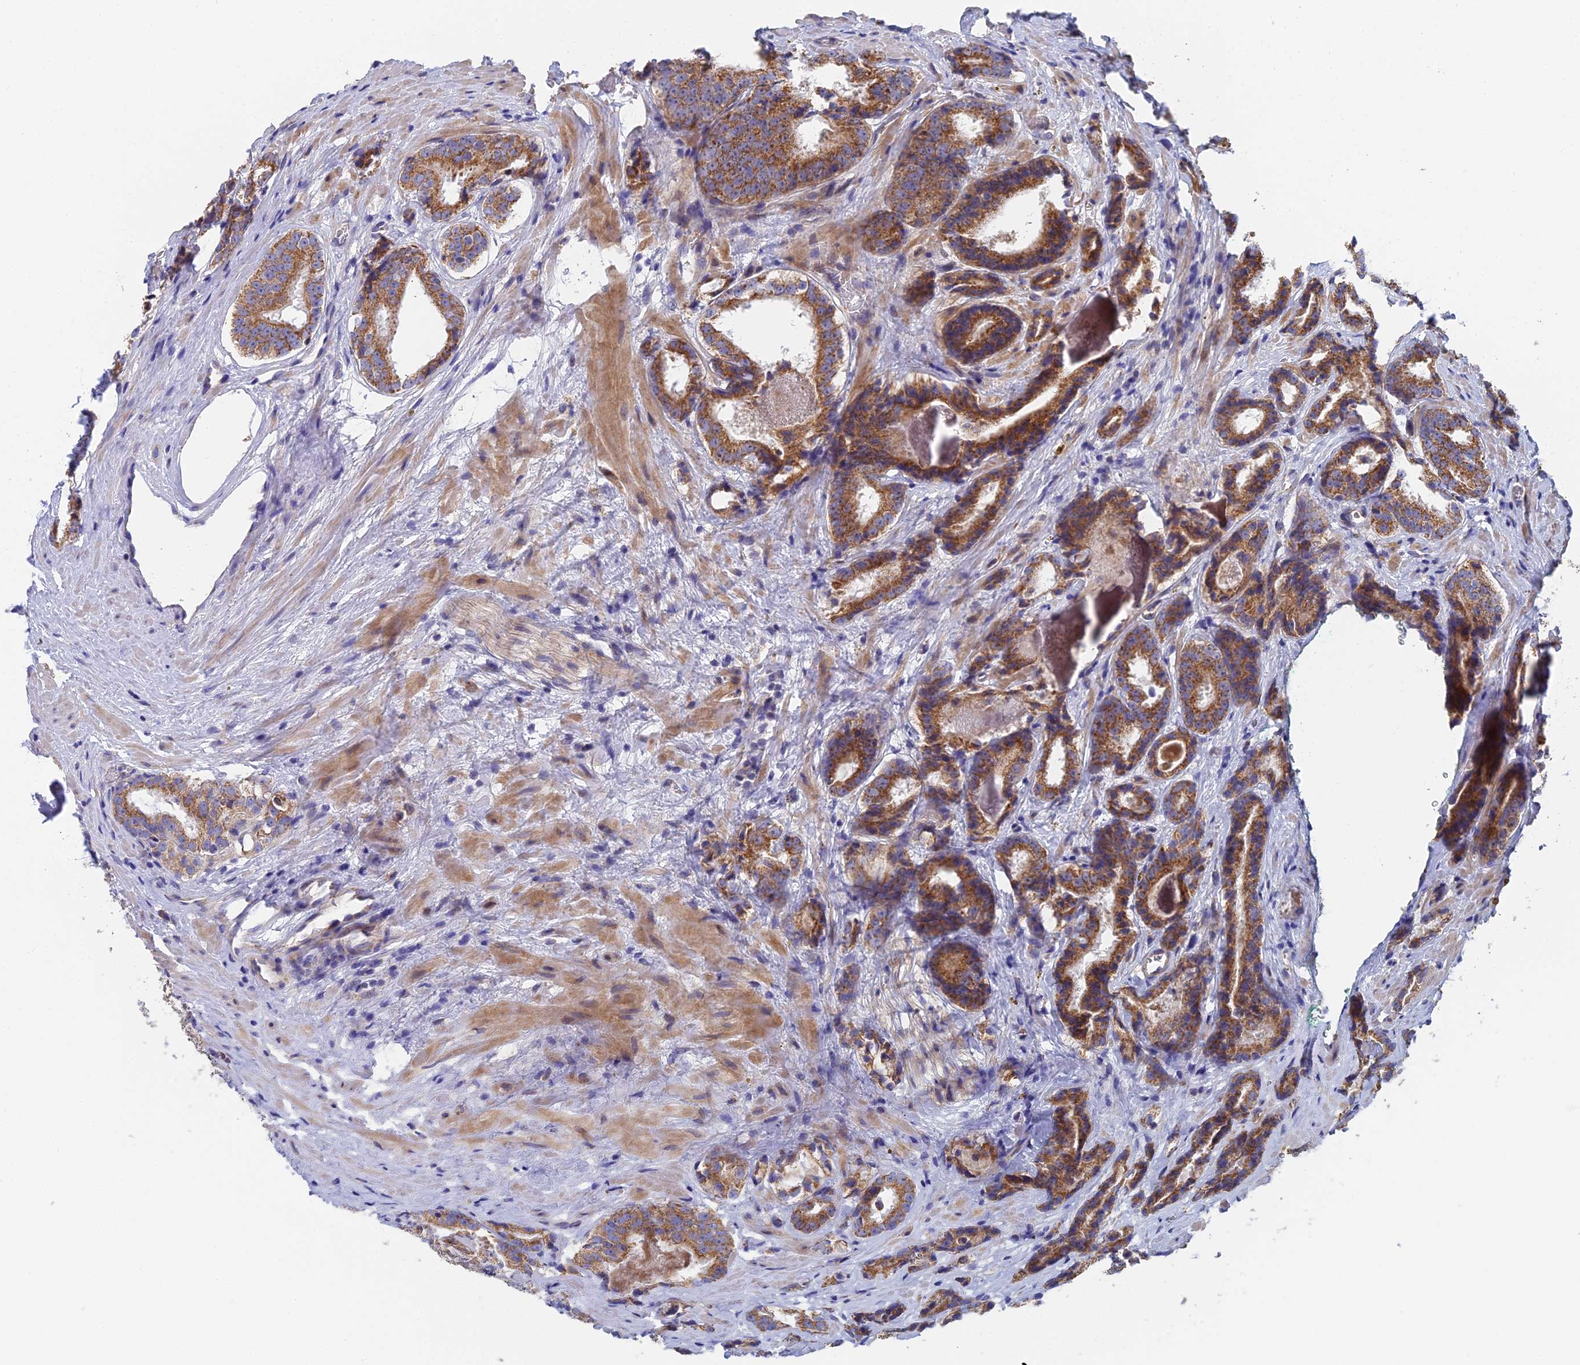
{"staining": {"intensity": "strong", "quantity": ">75%", "location": "cytoplasmic/membranous"}, "tissue": "prostate cancer", "cell_type": "Tumor cells", "image_type": "cancer", "snomed": [{"axis": "morphology", "description": "Adenocarcinoma, High grade"}, {"axis": "topography", "description": "Prostate"}], "caption": "Immunohistochemical staining of high-grade adenocarcinoma (prostate) reveals strong cytoplasmic/membranous protein staining in about >75% of tumor cells.", "gene": "ECSIT", "patient": {"sex": "male", "age": 57}}